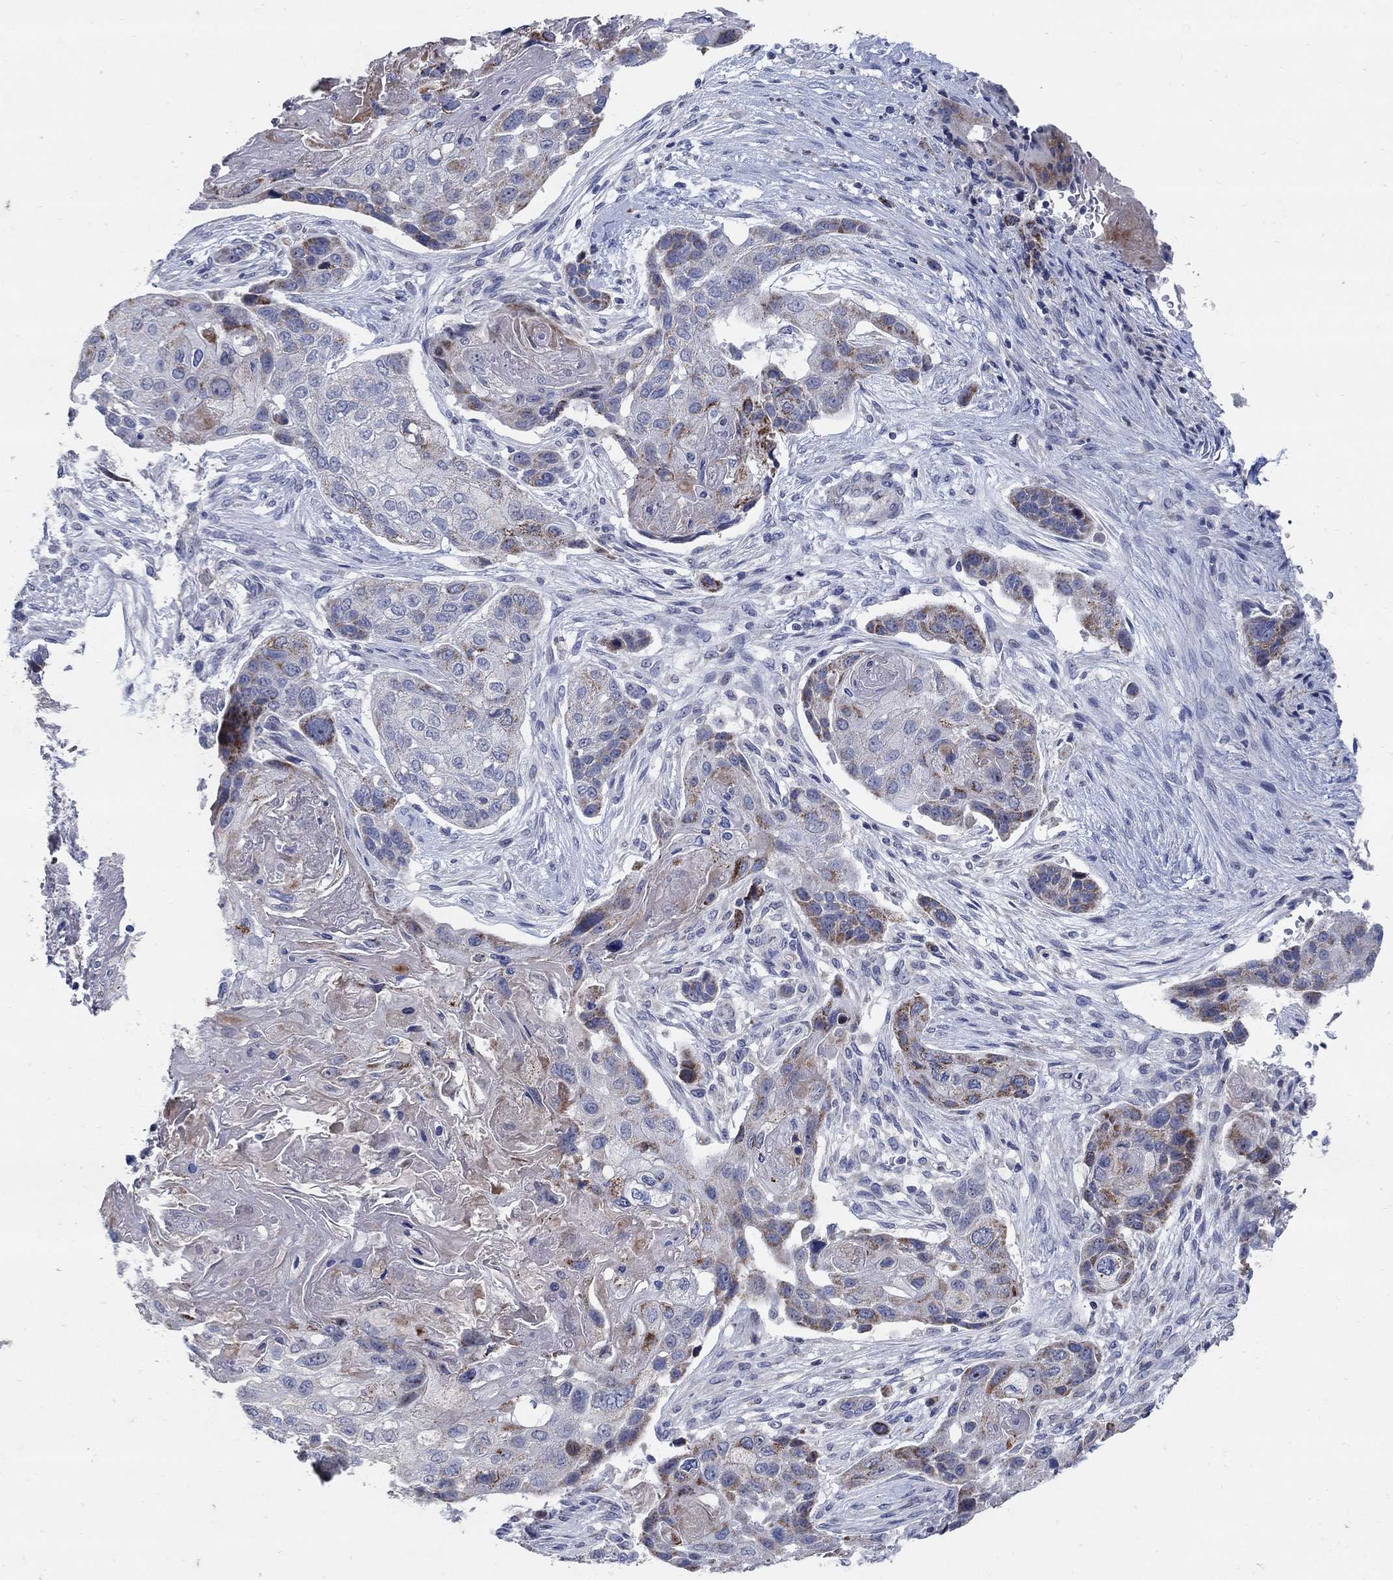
{"staining": {"intensity": "moderate", "quantity": "<25%", "location": "cytoplasmic/membranous"}, "tissue": "lung cancer", "cell_type": "Tumor cells", "image_type": "cancer", "snomed": [{"axis": "morphology", "description": "Normal tissue, NOS"}, {"axis": "morphology", "description": "Squamous cell carcinoma, NOS"}, {"axis": "topography", "description": "Bronchus"}, {"axis": "topography", "description": "Lung"}], "caption": "This is a micrograph of immunohistochemistry staining of lung squamous cell carcinoma, which shows moderate expression in the cytoplasmic/membranous of tumor cells.", "gene": "HMX2", "patient": {"sex": "male", "age": 69}}